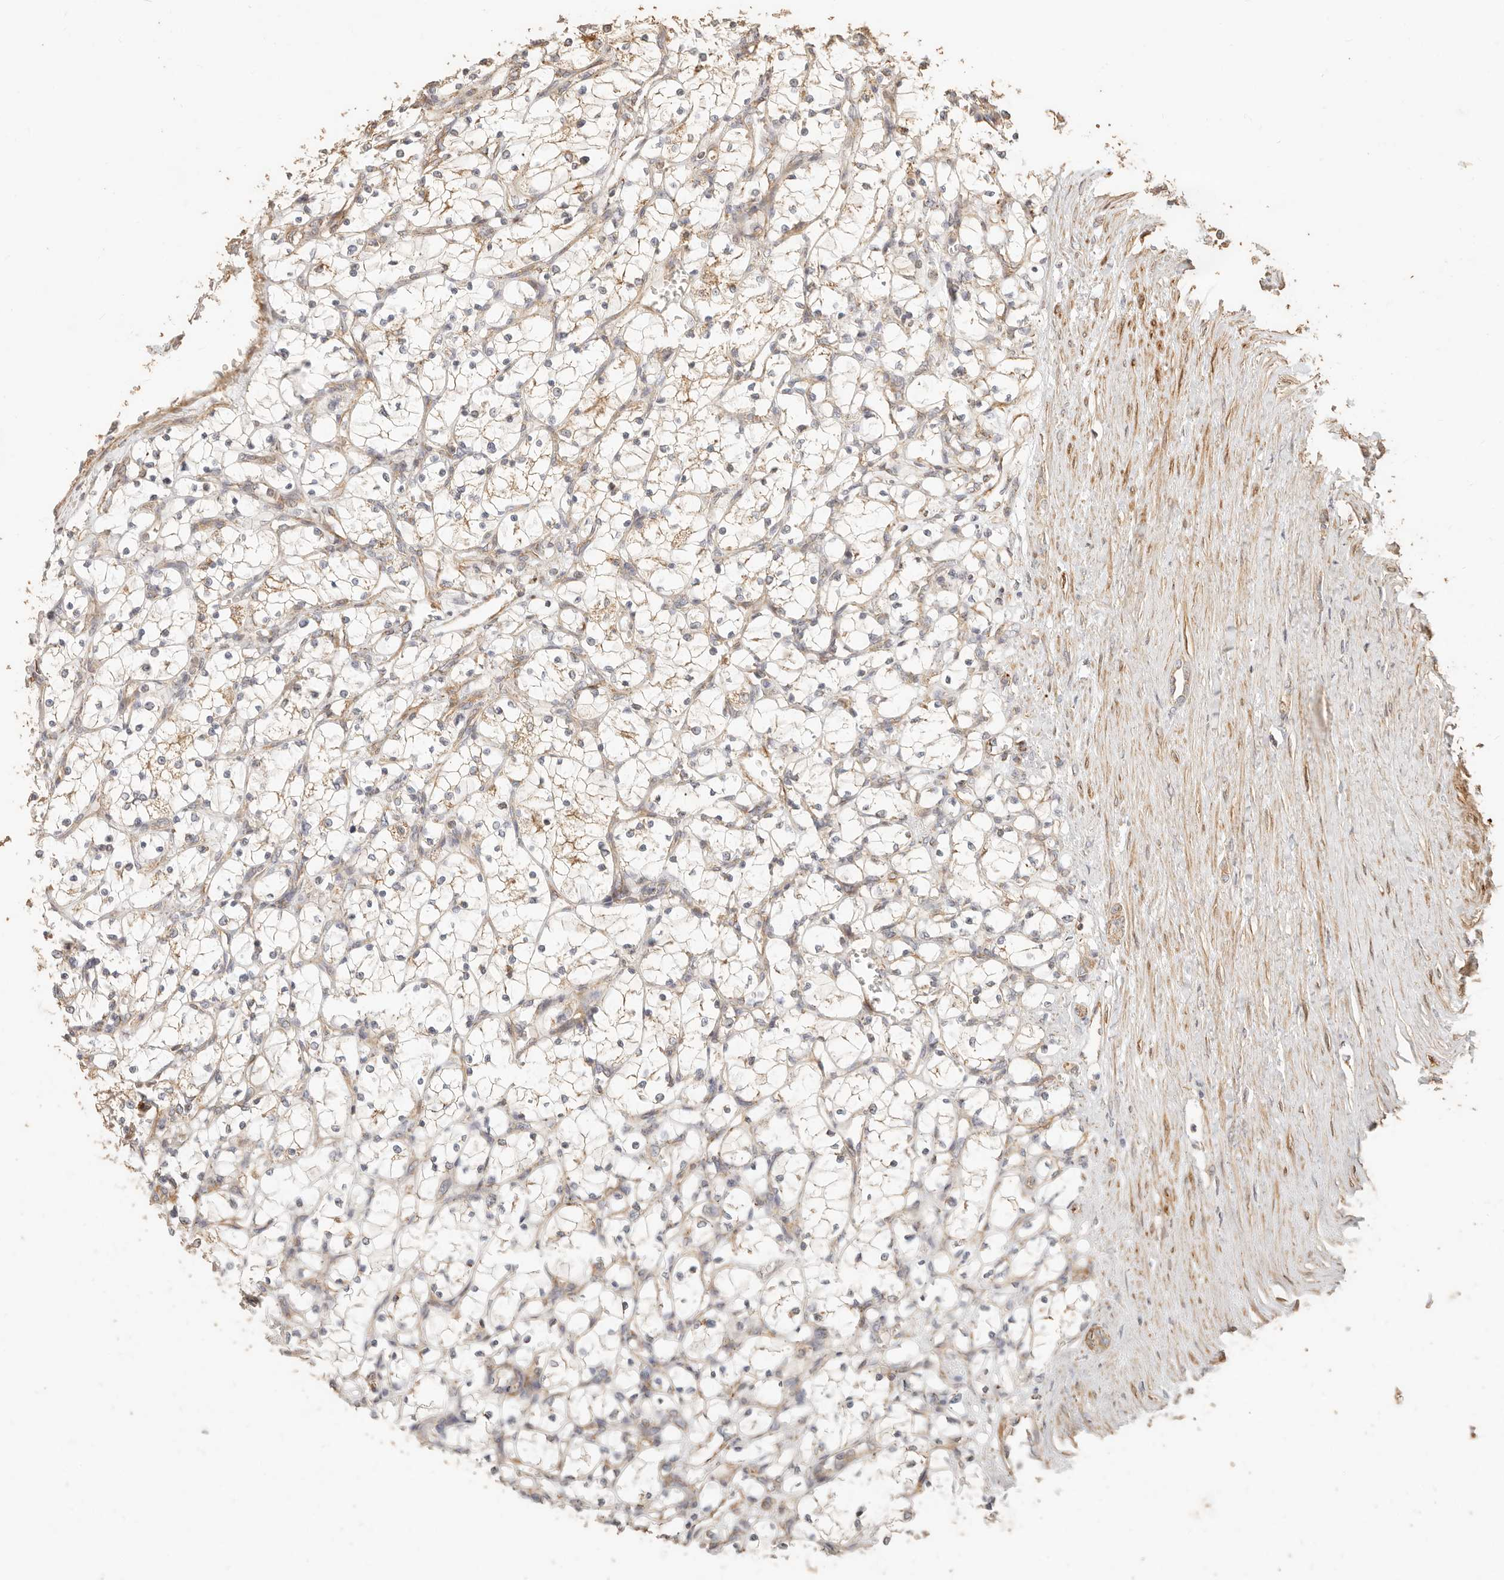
{"staining": {"intensity": "weak", "quantity": "25%-75%", "location": "cytoplasmic/membranous"}, "tissue": "renal cancer", "cell_type": "Tumor cells", "image_type": "cancer", "snomed": [{"axis": "morphology", "description": "Adenocarcinoma, NOS"}, {"axis": "topography", "description": "Kidney"}], "caption": "Immunohistochemistry histopathology image of neoplastic tissue: human renal adenocarcinoma stained using immunohistochemistry (IHC) demonstrates low levels of weak protein expression localized specifically in the cytoplasmic/membranous of tumor cells, appearing as a cytoplasmic/membranous brown color.", "gene": "PTPN22", "patient": {"sex": "female", "age": 69}}